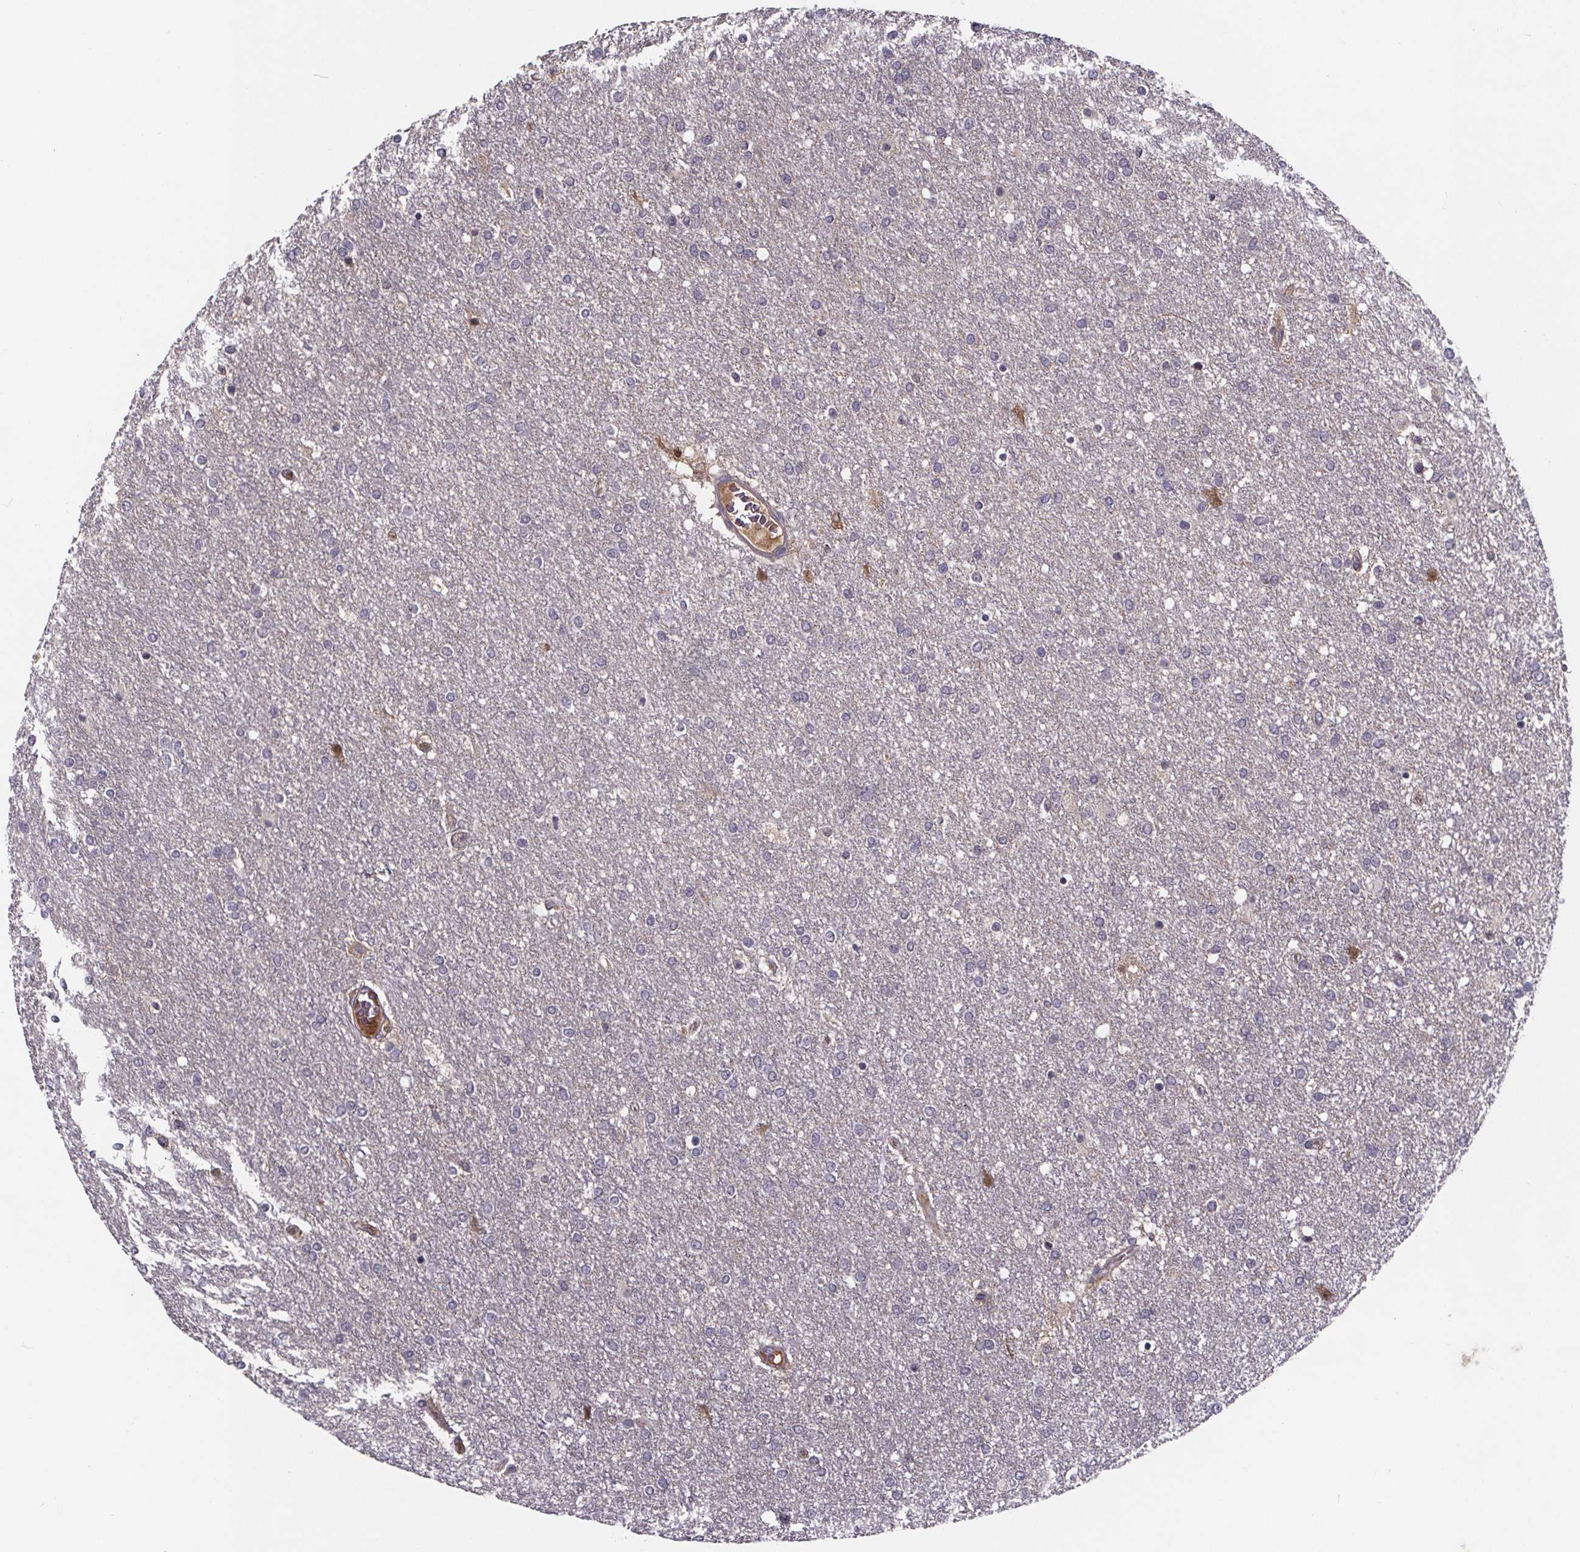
{"staining": {"intensity": "negative", "quantity": "none", "location": "none"}, "tissue": "glioma", "cell_type": "Tumor cells", "image_type": "cancer", "snomed": [{"axis": "morphology", "description": "Glioma, malignant, High grade"}, {"axis": "topography", "description": "Brain"}], "caption": "Tumor cells show no significant positivity in malignant glioma (high-grade). Brightfield microscopy of IHC stained with DAB (3,3'-diaminobenzidine) (brown) and hematoxylin (blue), captured at high magnification.", "gene": "NPHP4", "patient": {"sex": "female", "age": 61}}